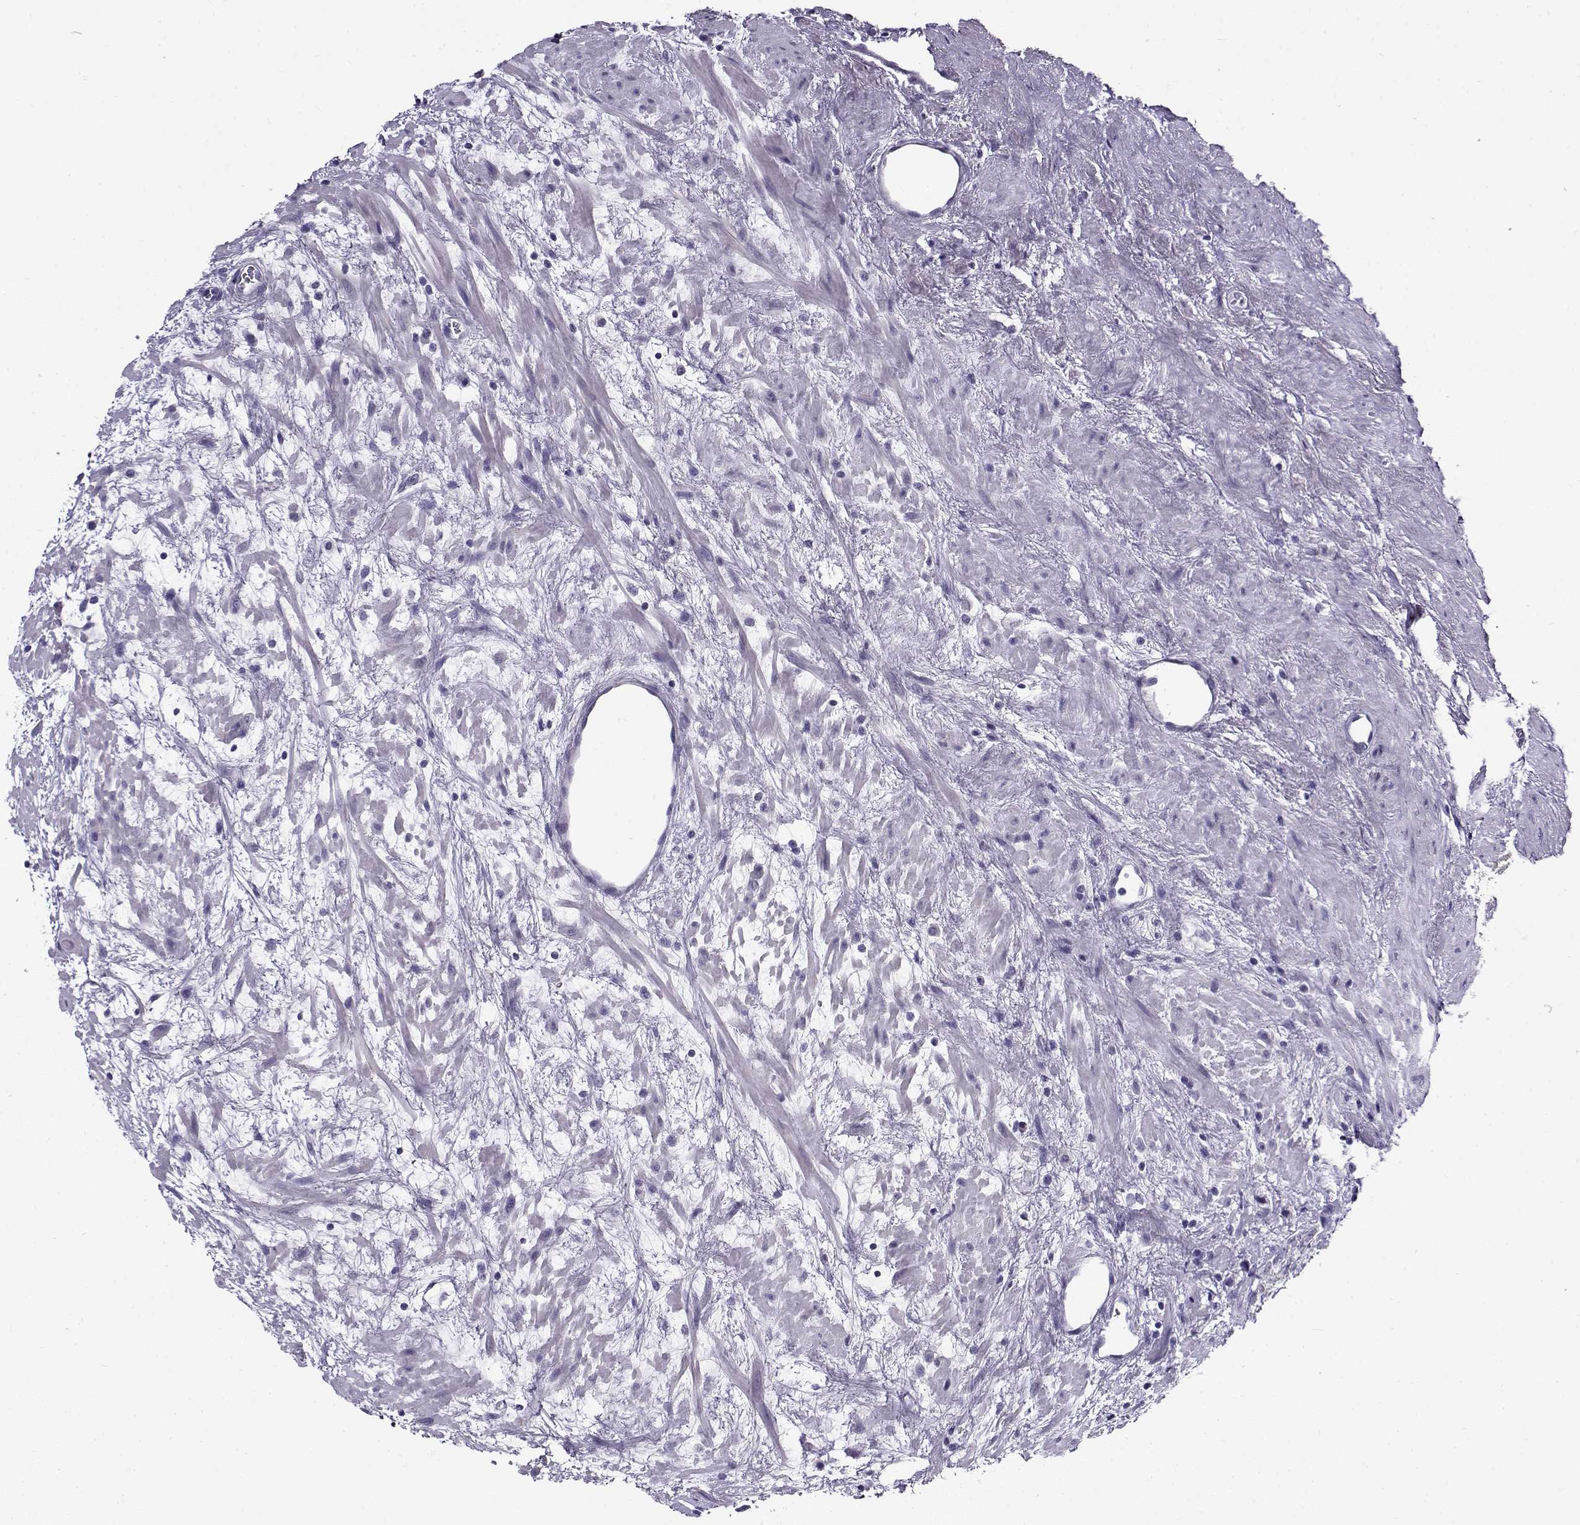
{"staining": {"intensity": "negative", "quantity": "none", "location": "none"}, "tissue": "prostate cancer", "cell_type": "Tumor cells", "image_type": "cancer", "snomed": [{"axis": "morphology", "description": "Adenocarcinoma, NOS"}, {"axis": "topography", "description": "Prostate and seminal vesicle, NOS"}], "caption": "A high-resolution histopathology image shows IHC staining of adenocarcinoma (prostate), which reveals no significant positivity in tumor cells.", "gene": "FEZF1", "patient": {"sex": "male", "age": 63}}